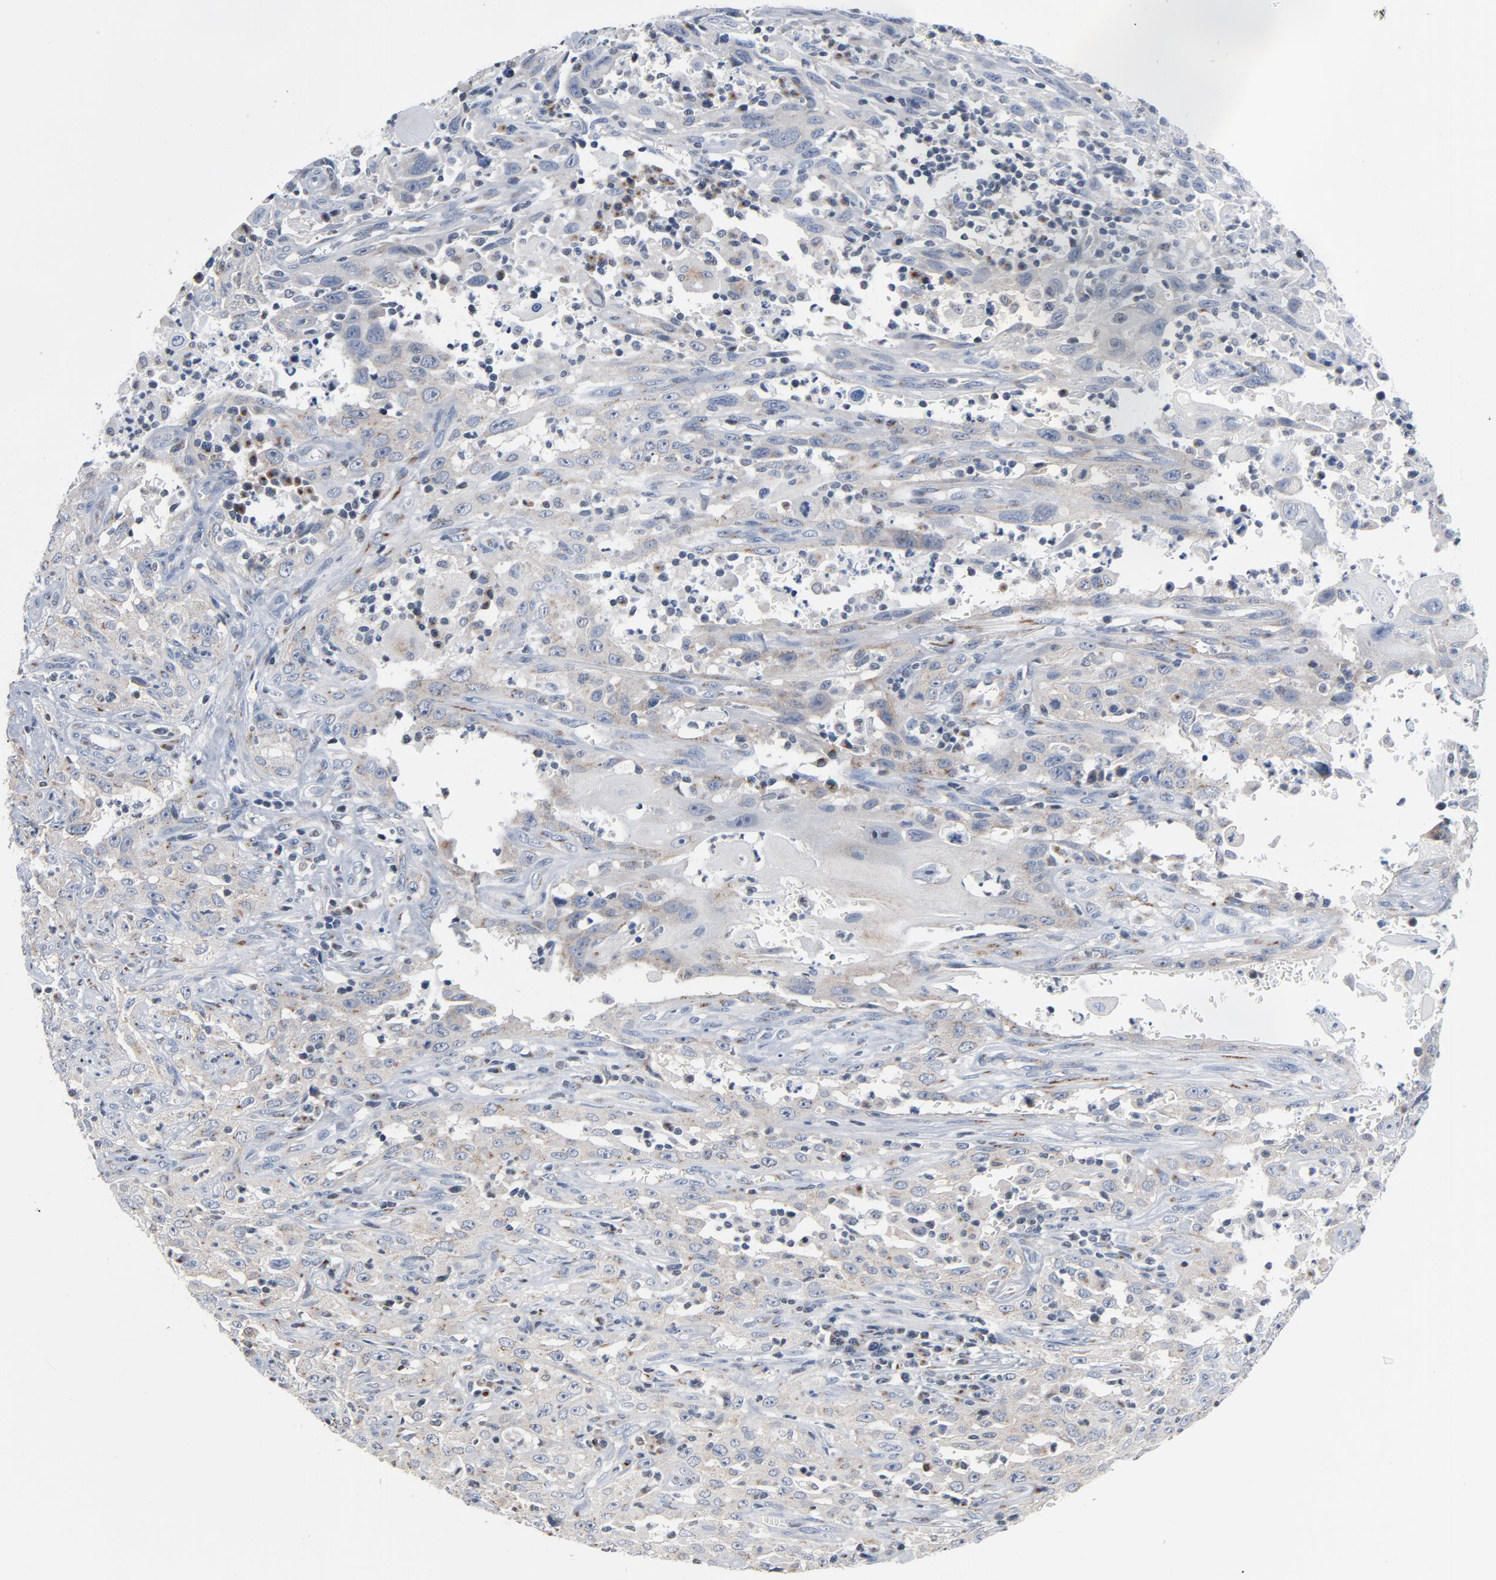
{"staining": {"intensity": "moderate", "quantity": "25%-75%", "location": "cytoplasmic/membranous"}, "tissue": "head and neck cancer", "cell_type": "Tumor cells", "image_type": "cancer", "snomed": [{"axis": "morphology", "description": "Squamous cell carcinoma, NOS"}, {"axis": "topography", "description": "Oral tissue"}, {"axis": "topography", "description": "Head-Neck"}], "caption": "Head and neck cancer (squamous cell carcinoma) was stained to show a protein in brown. There is medium levels of moderate cytoplasmic/membranous staining in about 25%-75% of tumor cells.", "gene": "YIPF6", "patient": {"sex": "female", "age": 76}}